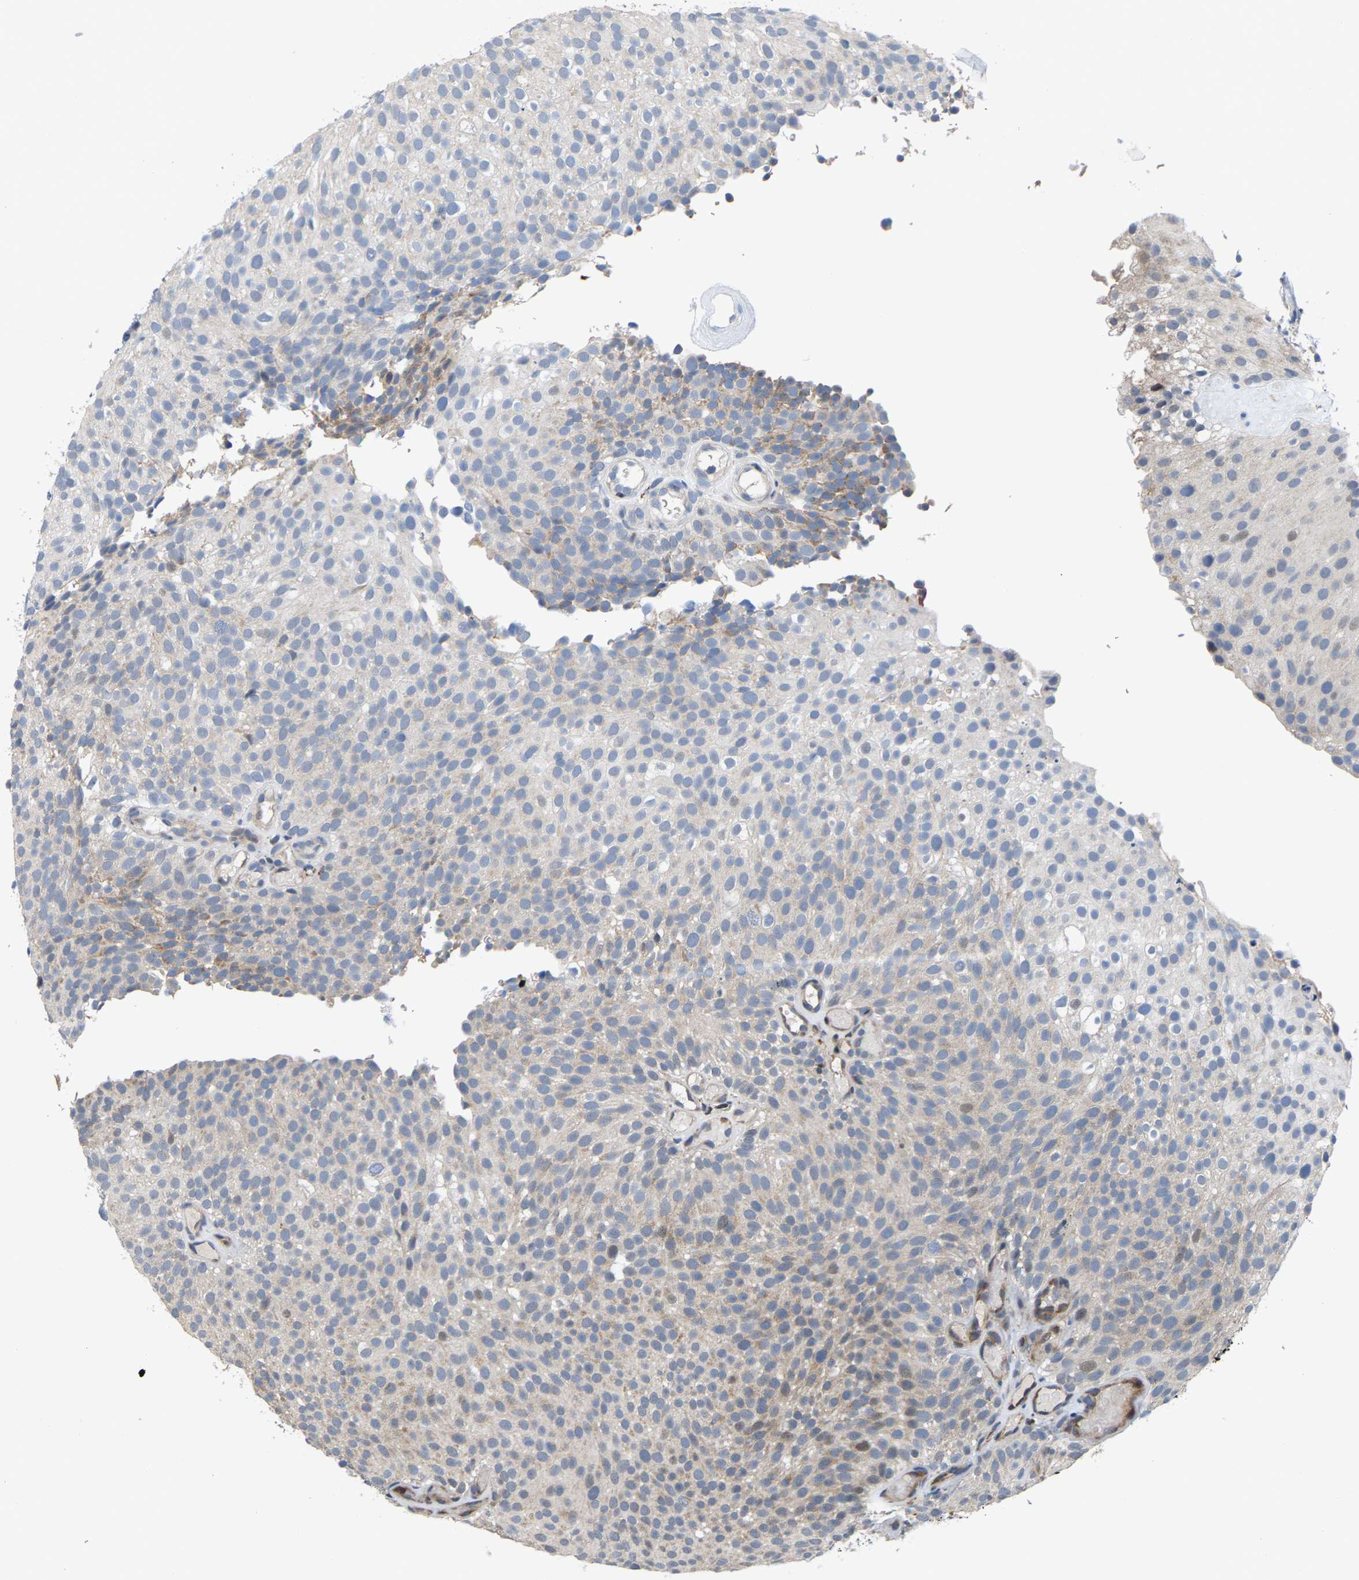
{"staining": {"intensity": "weak", "quantity": "<25%", "location": "cytoplasmic/membranous"}, "tissue": "urothelial cancer", "cell_type": "Tumor cells", "image_type": "cancer", "snomed": [{"axis": "morphology", "description": "Urothelial carcinoma, Low grade"}, {"axis": "topography", "description": "Urinary bladder"}], "caption": "Tumor cells show no significant protein positivity in urothelial carcinoma (low-grade).", "gene": "TDRKH", "patient": {"sex": "male", "age": 78}}